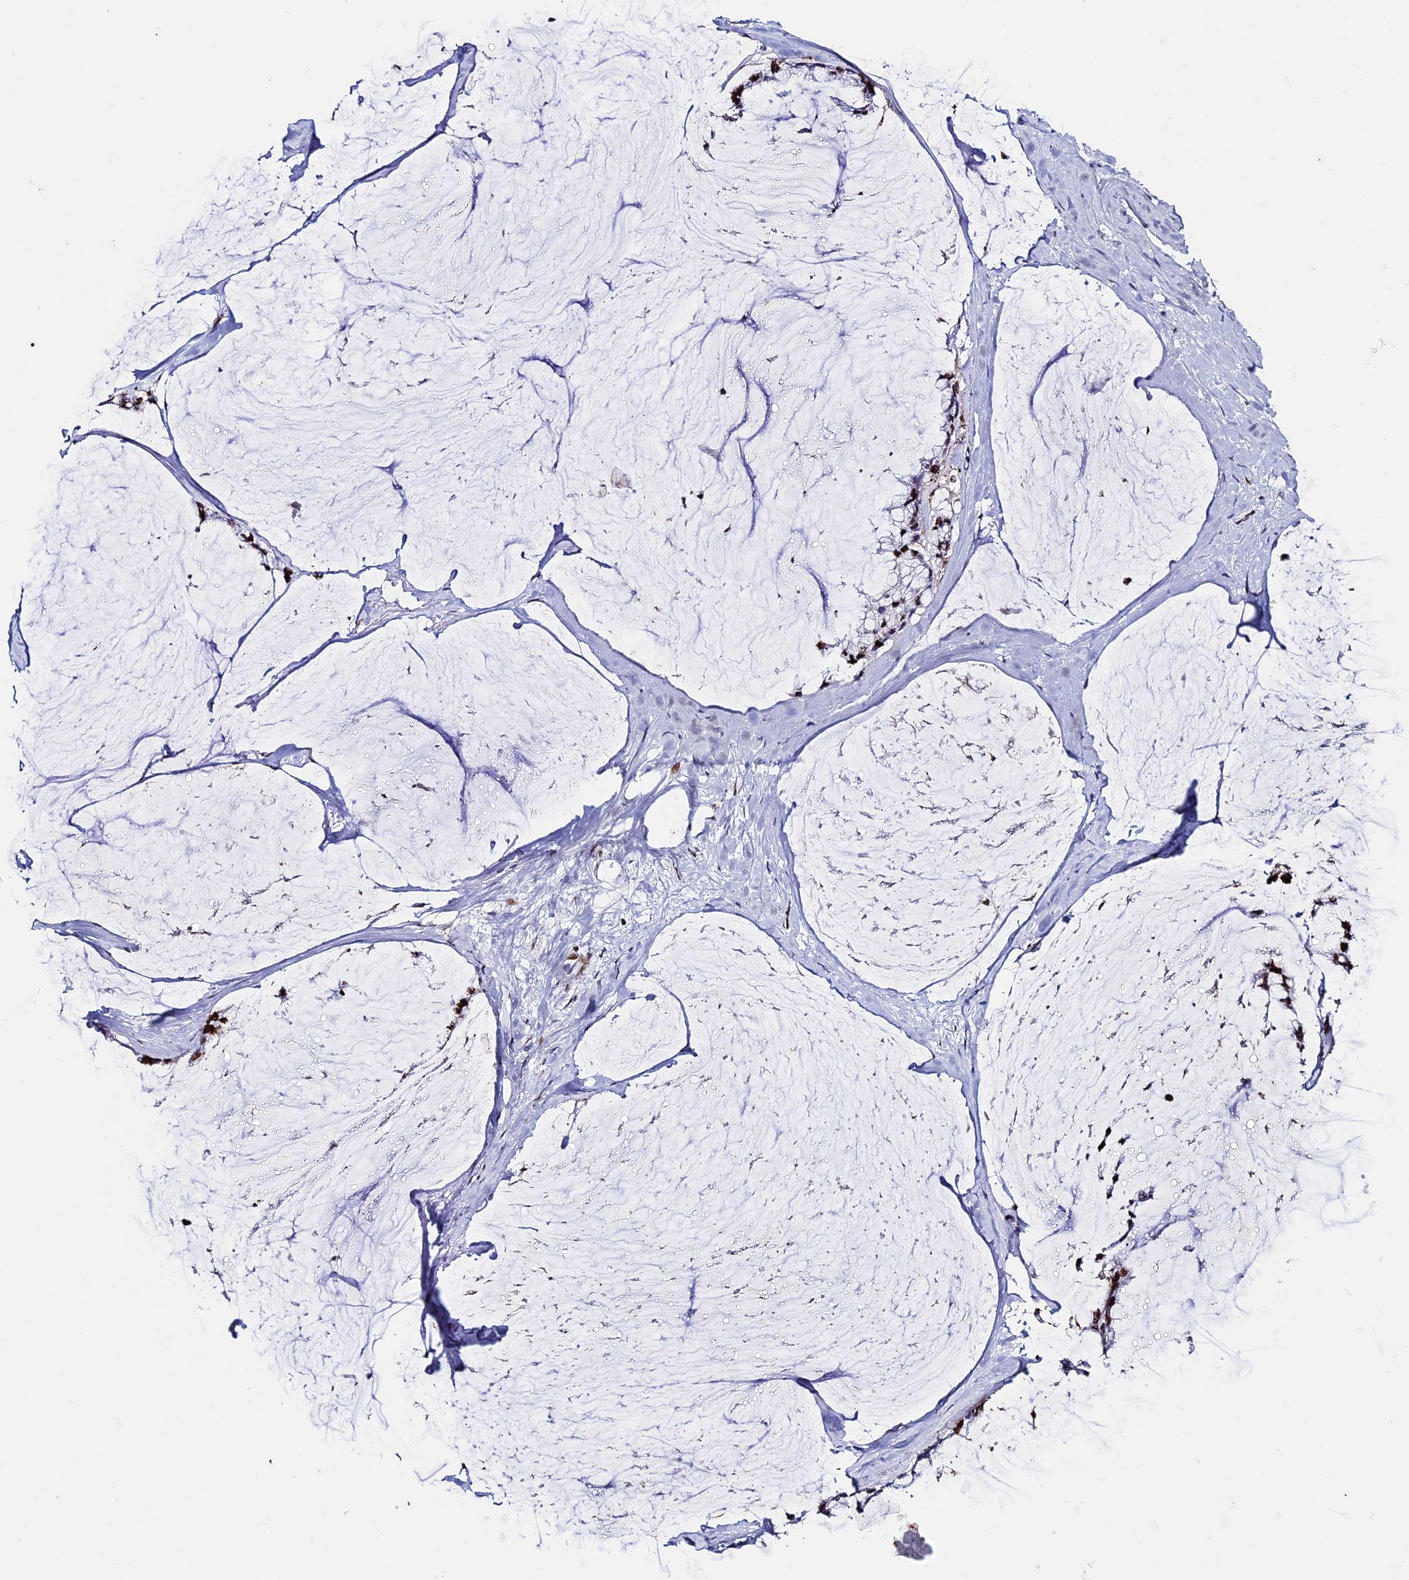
{"staining": {"intensity": "moderate", "quantity": ">75%", "location": "nuclear"}, "tissue": "ovarian cancer", "cell_type": "Tumor cells", "image_type": "cancer", "snomed": [{"axis": "morphology", "description": "Cystadenocarcinoma, mucinous, NOS"}, {"axis": "topography", "description": "Ovary"}], "caption": "About >75% of tumor cells in human mucinous cystadenocarcinoma (ovarian) reveal moderate nuclear protein positivity as visualized by brown immunohistochemical staining.", "gene": "BTBD3", "patient": {"sex": "female", "age": 39}}